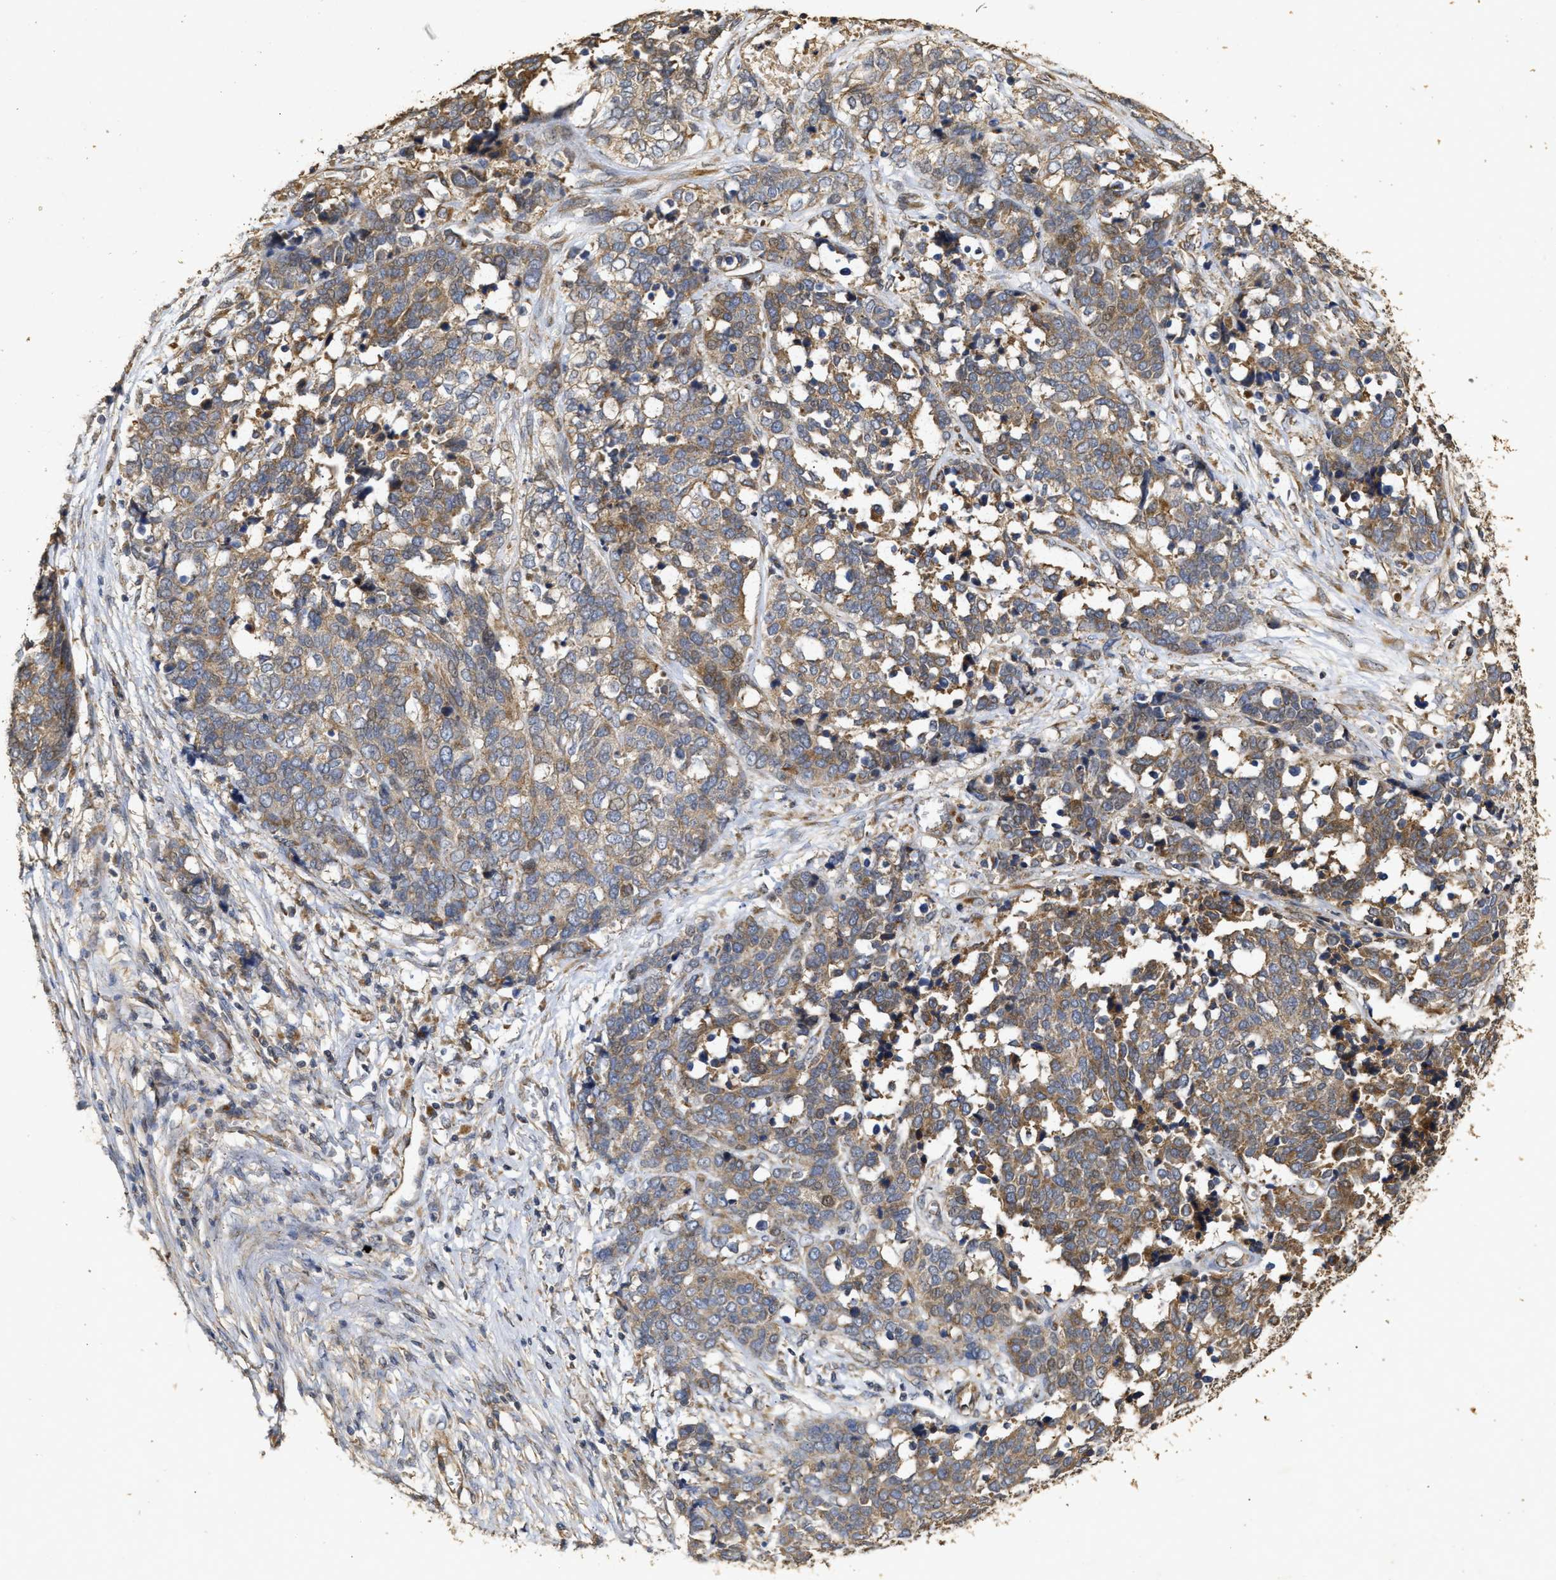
{"staining": {"intensity": "moderate", "quantity": ">75%", "location": "cytoplasmic/membranous"}, "tissue": "ovarian cancer", "cell_type": "Tumor cells", "image_type": "cancer", "snomed": [{"axis": "morphology", "description": "Cystadenocarcinoma, serous, NOS"}, {"axis": "topography", "description": "Ovary"}], "caption": "Protein staining by immunohistochemistry (IHC) exhibits moderate cytoplasmic/membranous positivity in approximately >75% of tumor cells in serous cystadenocarcinoma (ovarian).", "gene": "NAV1", "patient": {"sex": "female", "age": 44}}